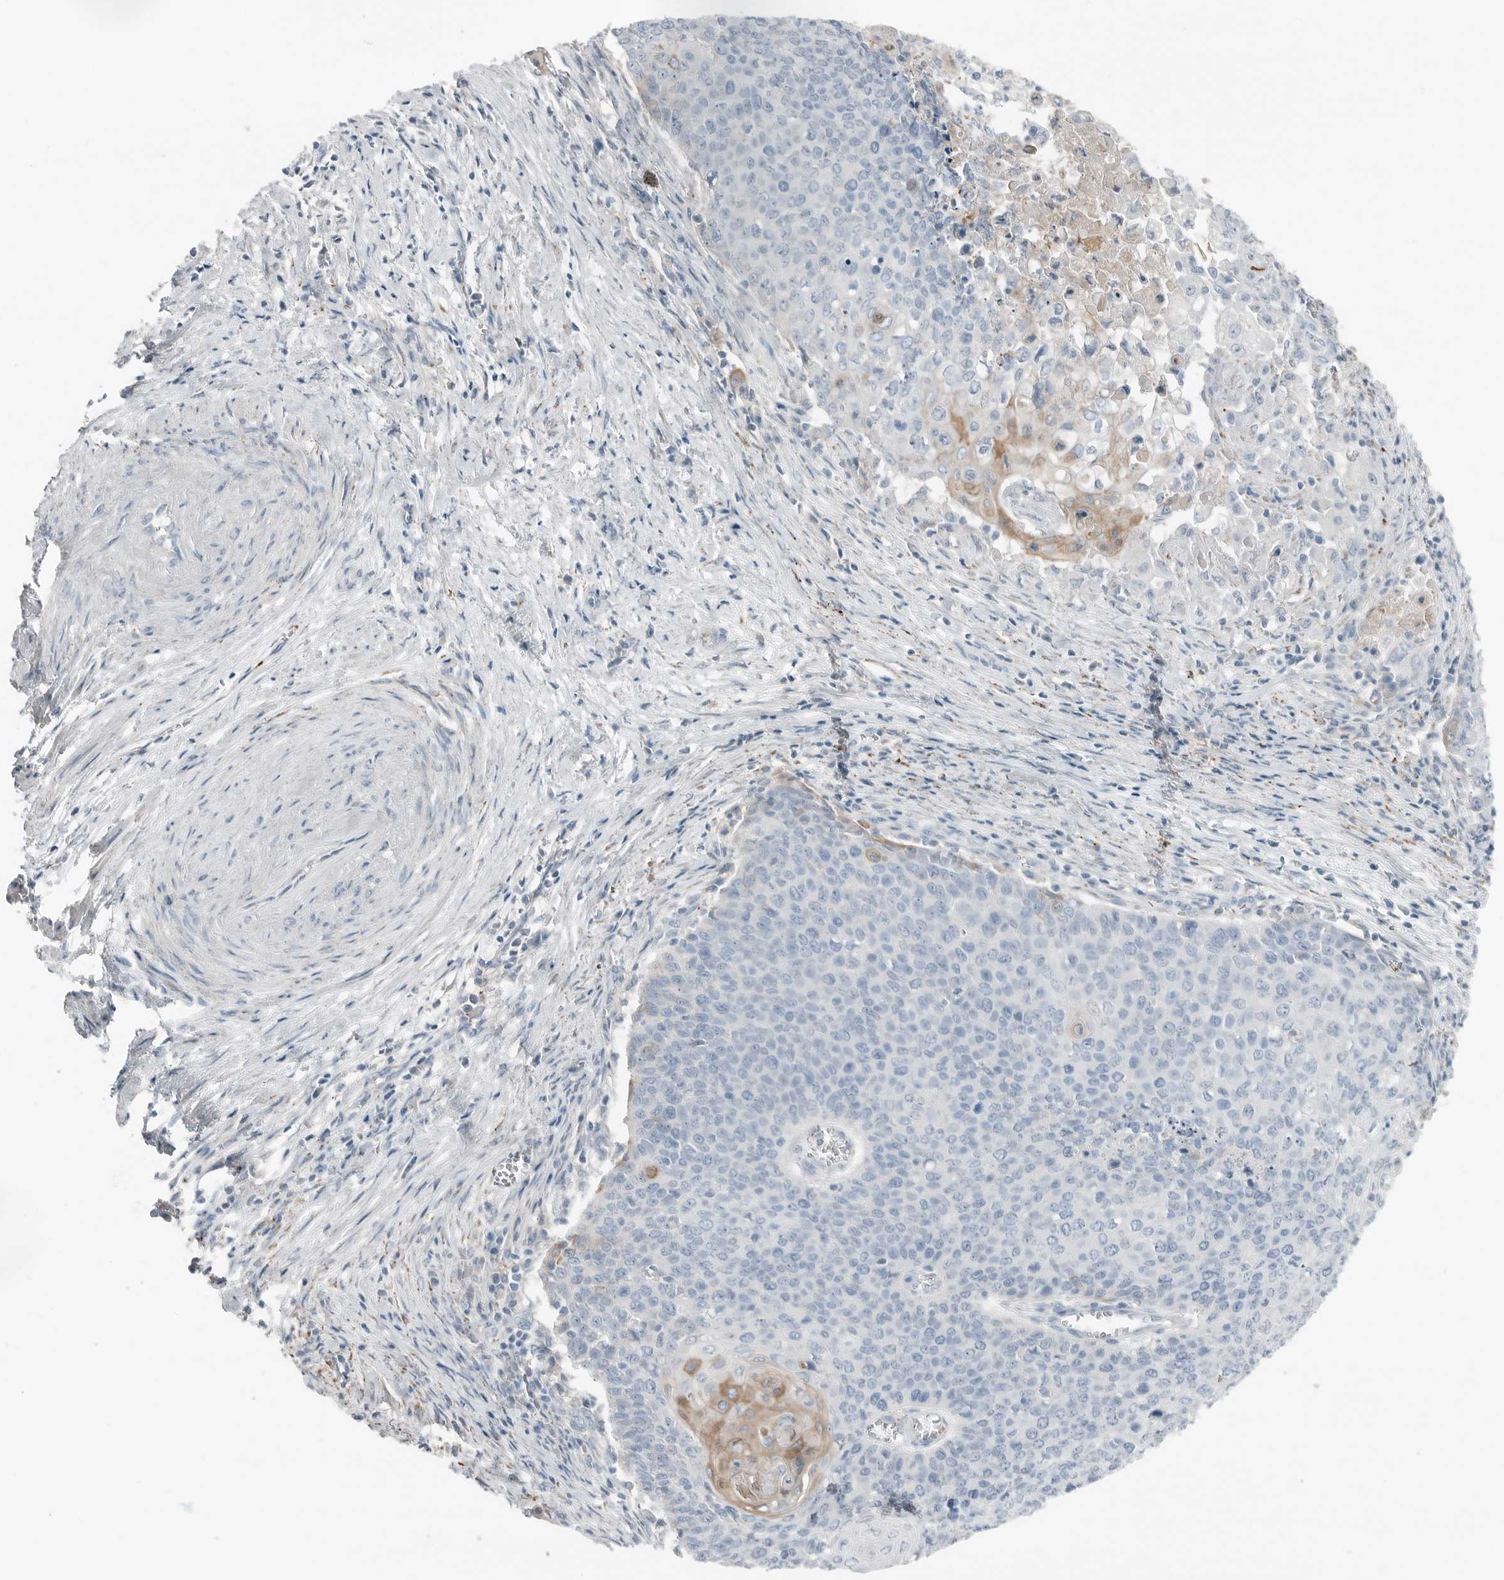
{"staining": {"intensity": "weak", "quantity": "<25%", "location": "cytoplasmic/membranous"}, "tissue": "cervical cancer", "cell_type": "Tumor cells", "image_type": "cancer", "snomed": [{"axis": "morphology", "description": "Squamous cell carcinoma, NOS"}, {"axis": "topography", "description": "Cervix"}], "caption": "DAB (3,3'-diaminobenzidine) immunohistochemical staining of human squamous cell carcinoma (cervical) reveals no significant staining in tumor cells.", "gene": "SERPINB7", "patient": {"sex": "female", "age": 39}}